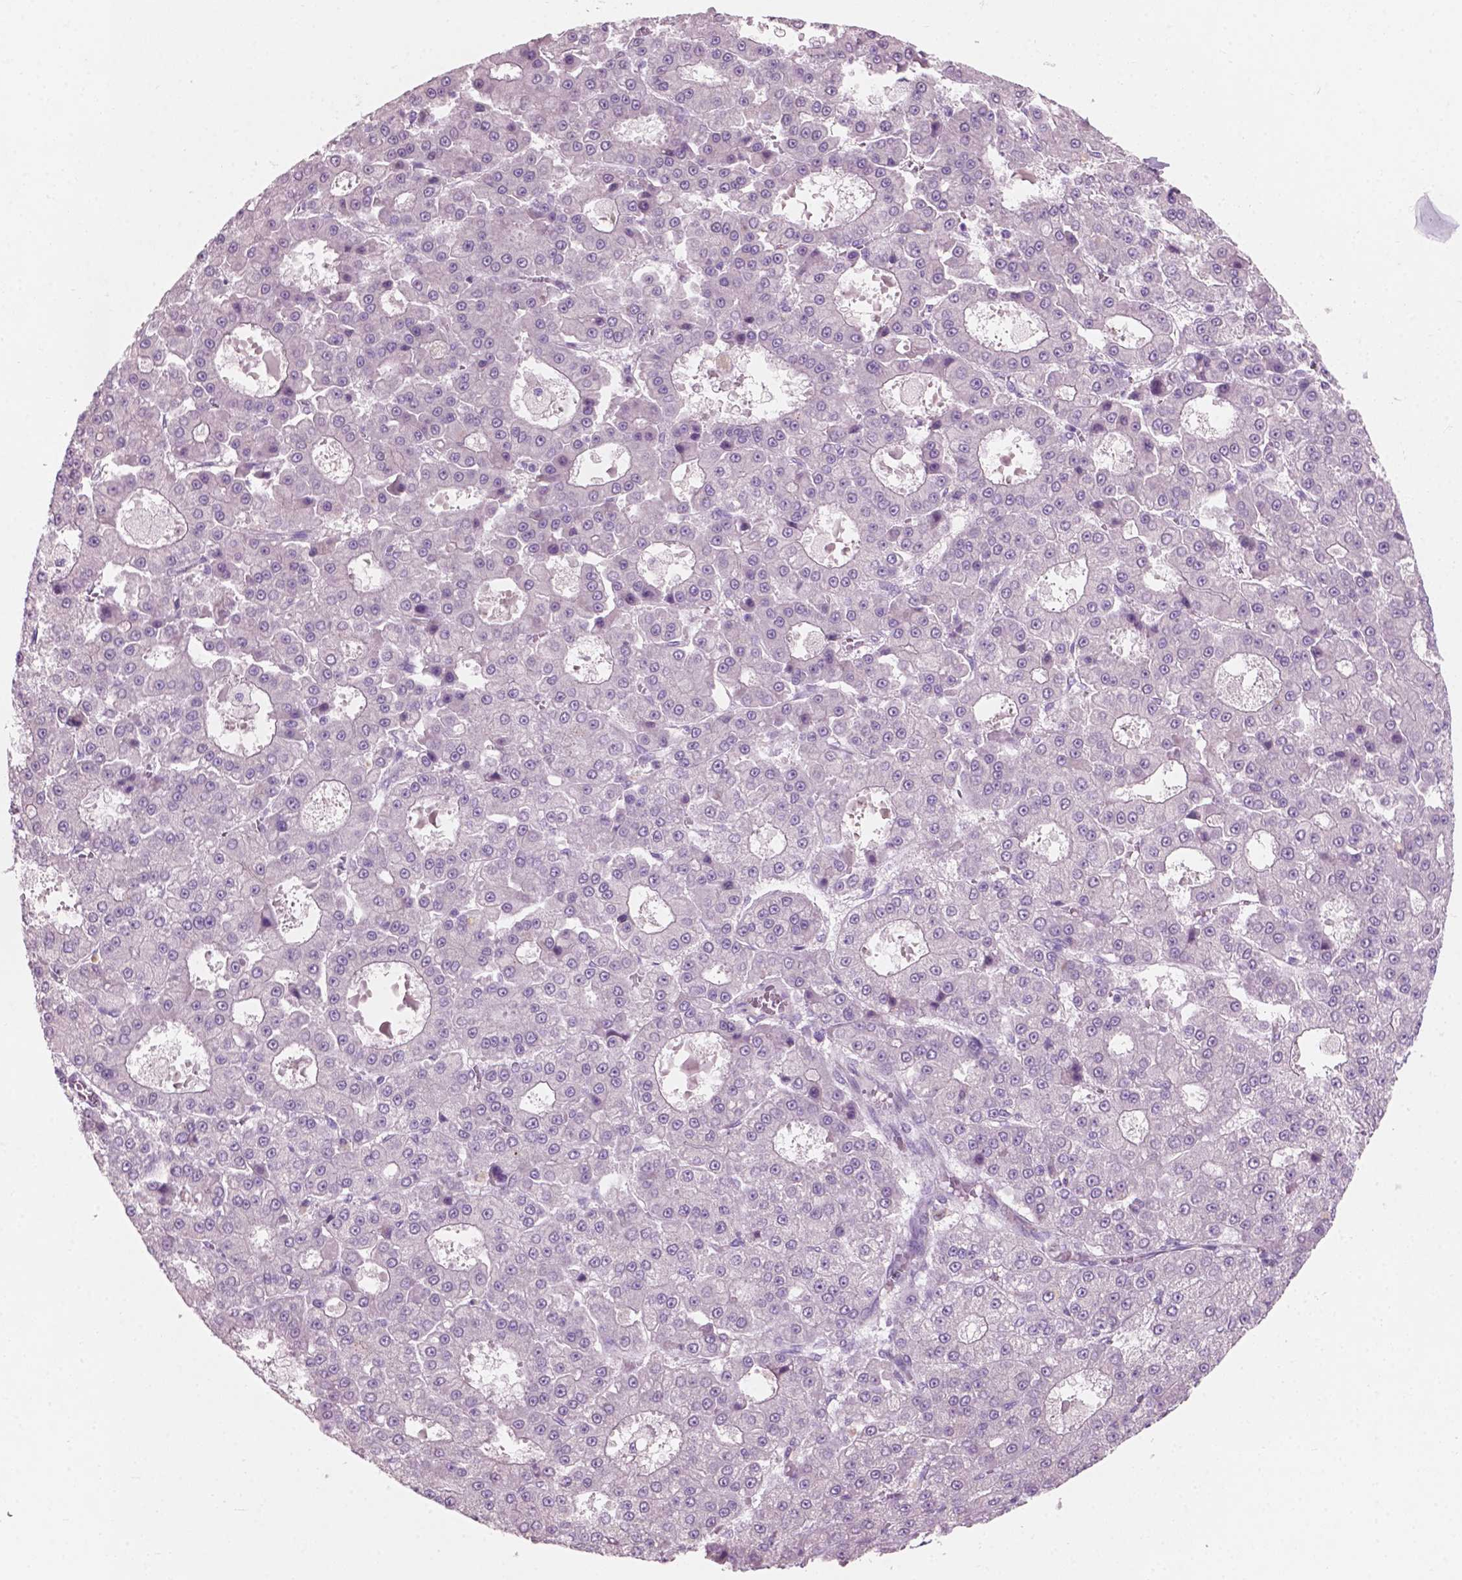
{"staining": {"intensity": "negative", "quantity": "none", "location": "none"}, "tissue": "liver cancer", "cell_type": "Tumor cells", "image_type": "cancer", "snomed": [{"axis": "morphology", "description": "Carcinoma, Hepatocellular, NOS"}, {"axis": "topography", "description": "Liver"}], "caption": "Image shows no significant protein positivity in tumor cells of liver hepatocellular carcinoma.", "gene": "AWAT1", "patient": {"sex": "male", "age": 70}}